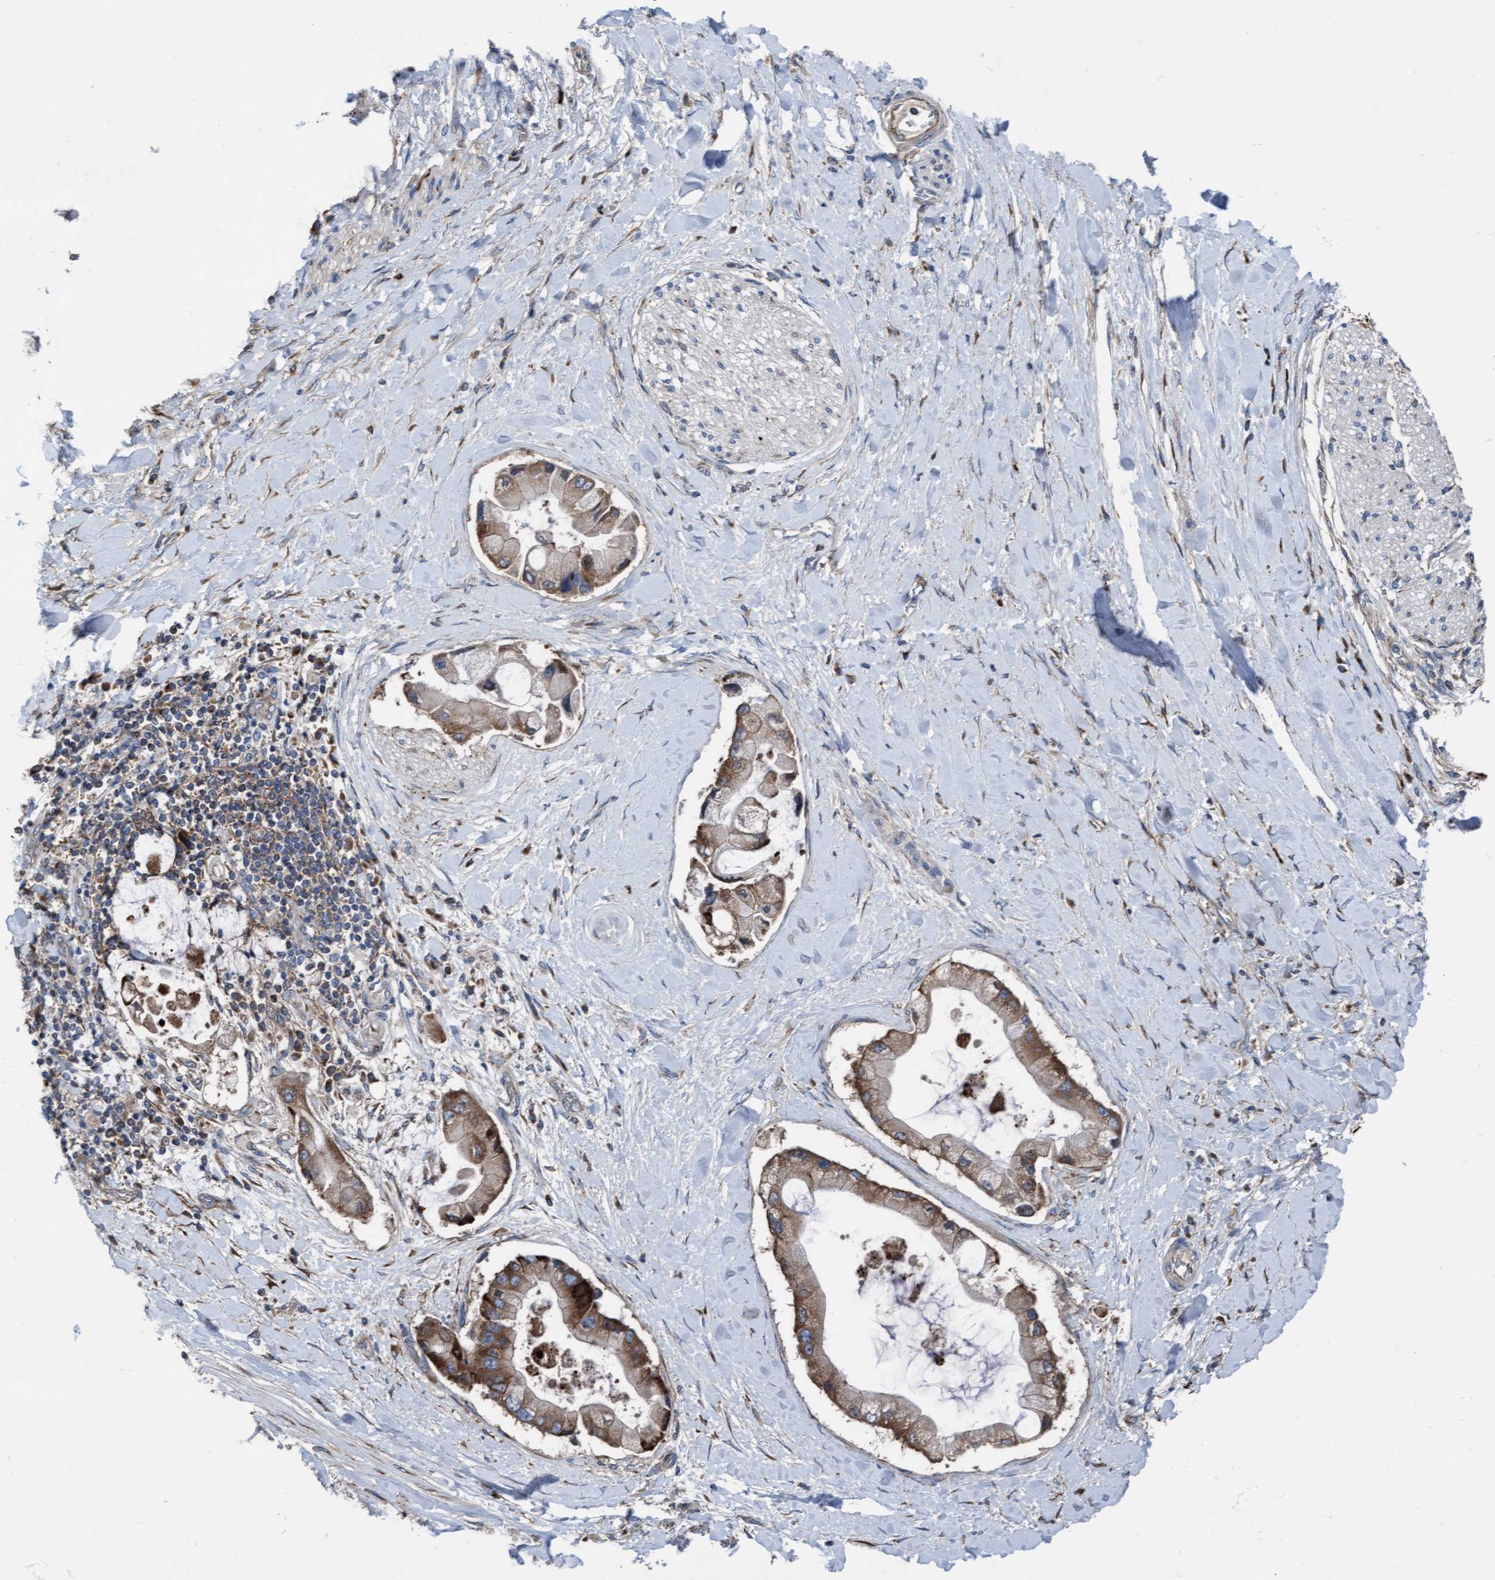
{"staining": {"intensity": "moderate", "quantity": ">75%", "location": "cytoplasmic/membranous"}, "tissue": "liver cancer", "cell_type": "Tumor cells", "image_type": "cancer", "snomed": [{"axis": "morphology", "description": "Cholangiocarcinoma"}, {"axis": "topography", "description": "Liver"}], "caption": "DAB (3,3'-diaminobenzidine) immunohistochemical staining of human liver cancer exhibits moderate cytoplasmic/membranous protein positivity in about >75% of tumor cells.", "gene": "KLHL26", "patient": {"sex": "male", "age": 50}}